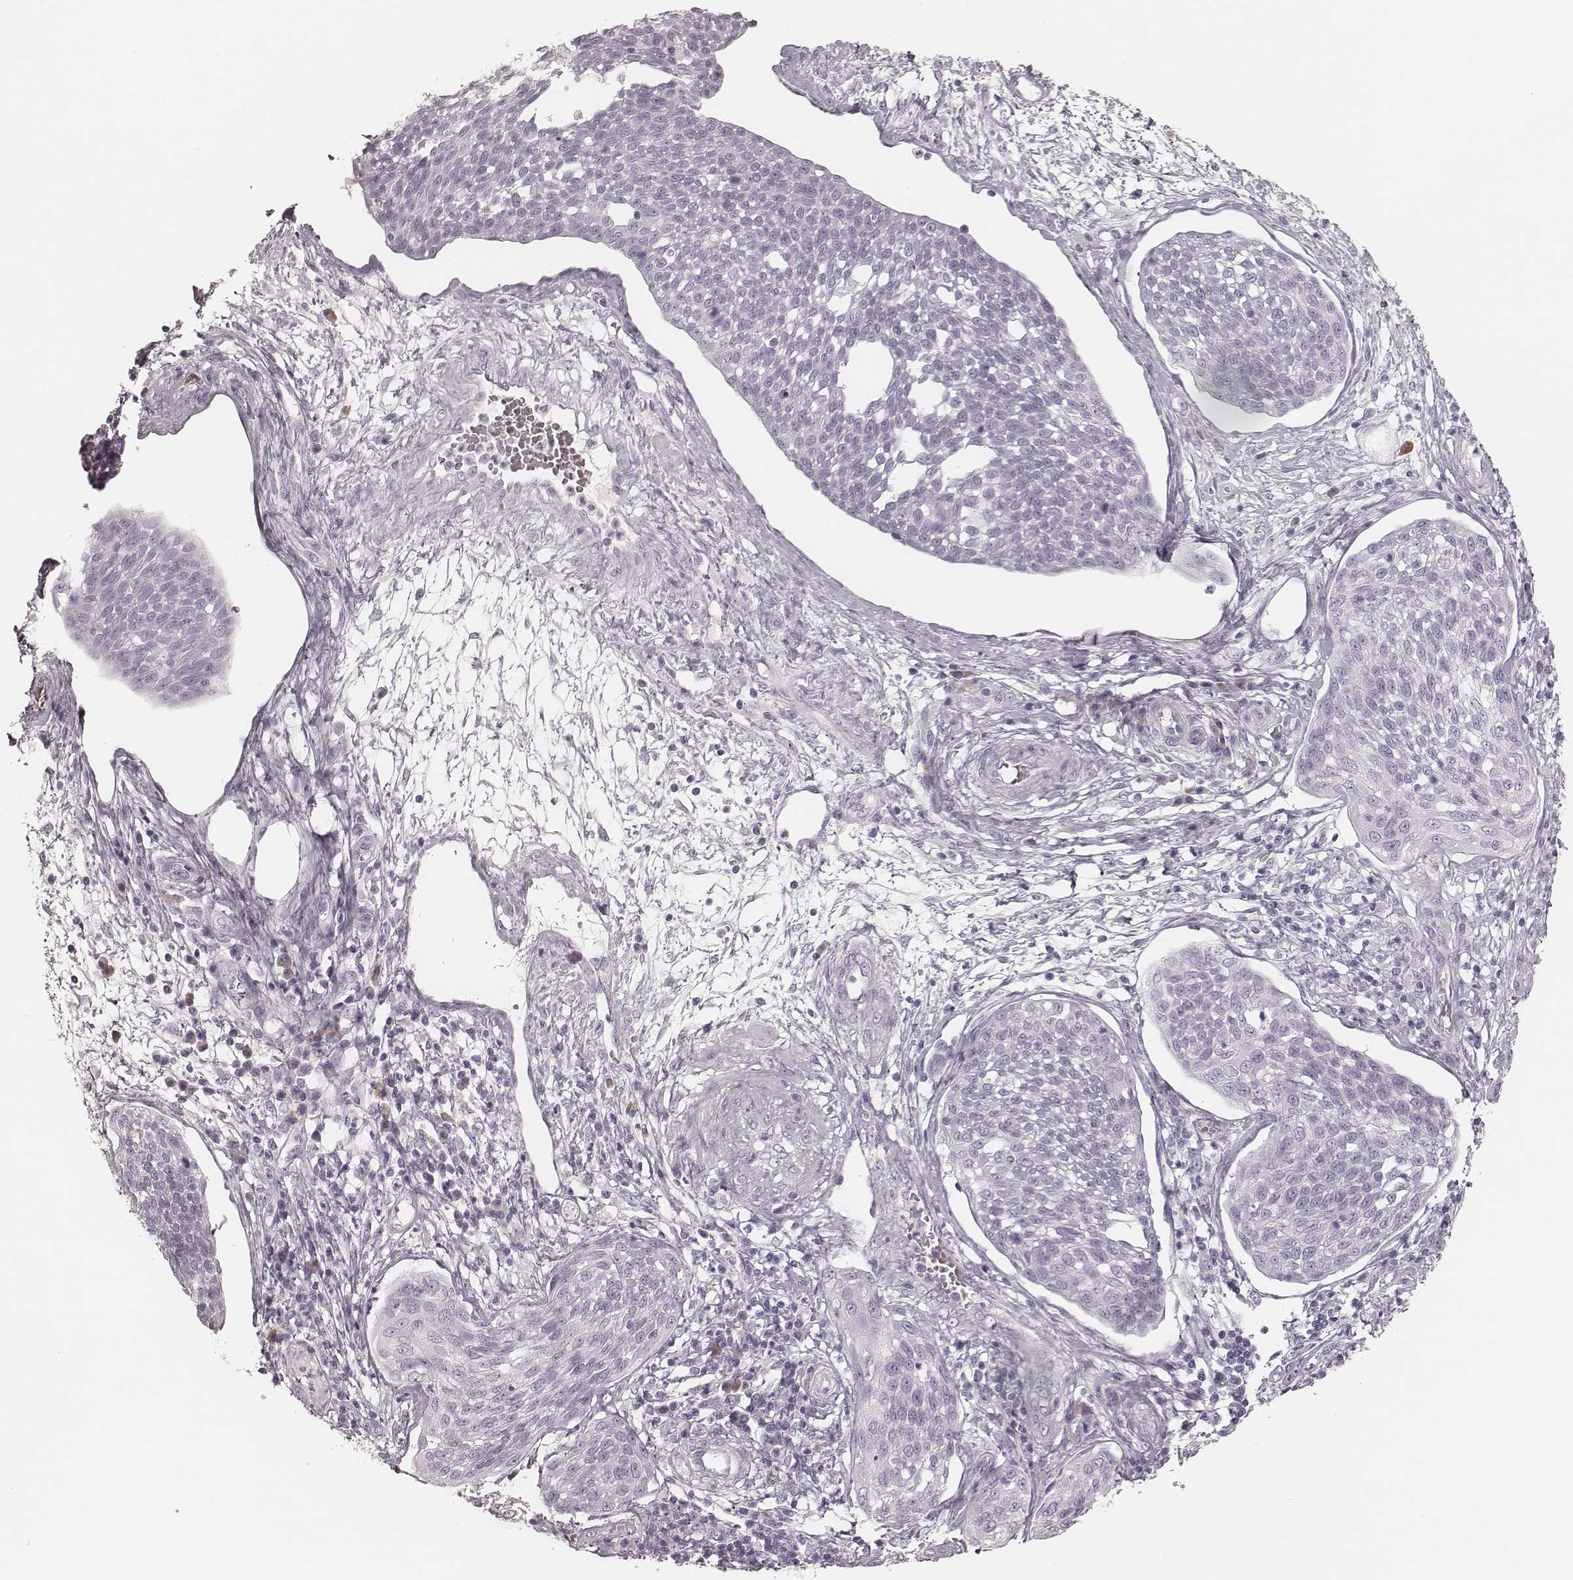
{"staining": {"intensity": "negative", "quantity": "none", "location": "none"}, "tissue": "cervical cancer", "cell_type": "Tumor cells", "image_type": "cancer", "snomed": [{"axis": "morphology", "description": "Squamous cell carcinoma, NOS"}, {"axis": "topography", "description": "Cervix"}], "caption": "Tumor cells show no significant protein staining in cervical cancer.", "gene": "KRT82", "patient": {"sex": "female", "age": 34}}